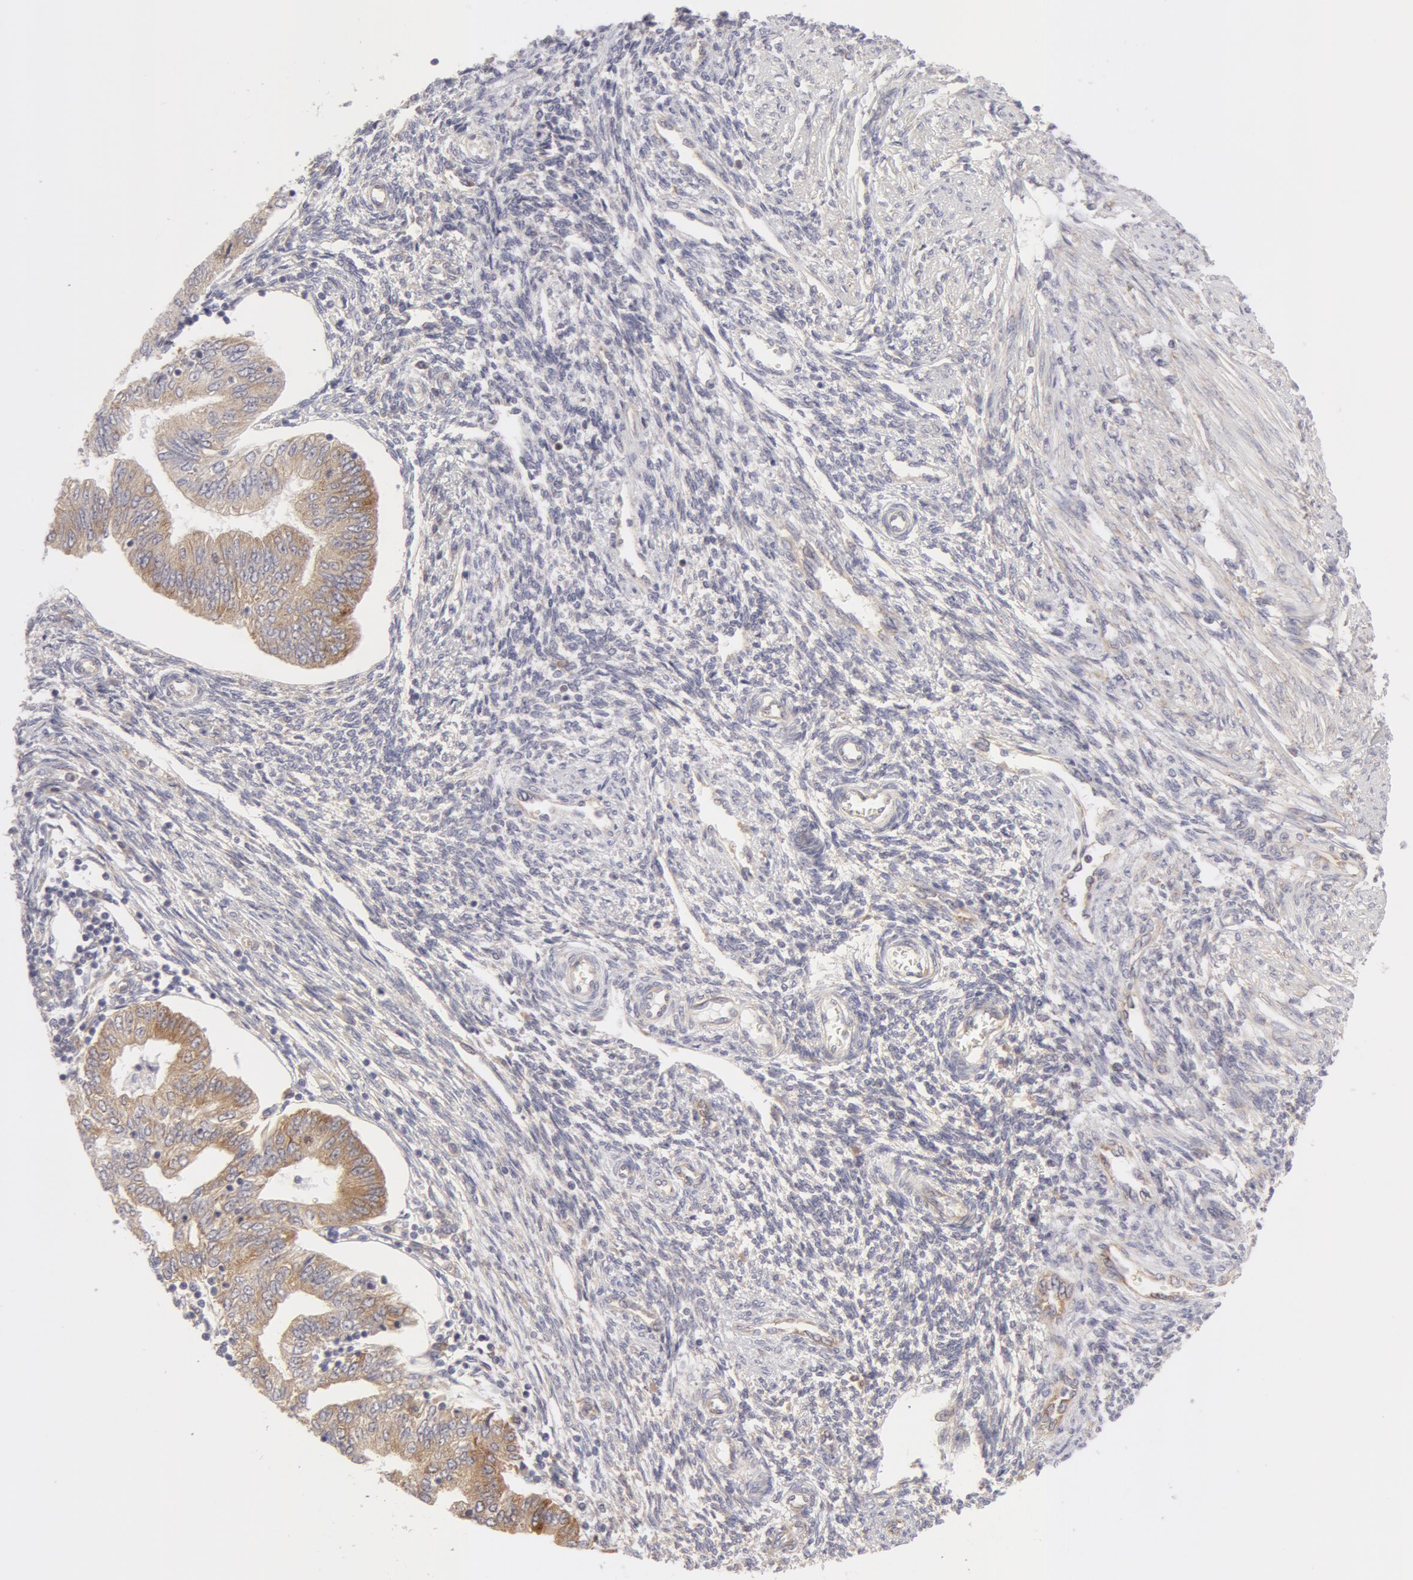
{"staining": {"intensity": "negative", "quantity": "none", "location": "none"}, "tissue": "endometrial cancer", "cell_type": "Tumor cells", "image_type": "cancer", "snomed": [{"axis": "morphology", "description": "Adenocarcinoma, NOS"}, {"axis": "topography", "description": "Endometrium"}], "caption": "Endometrial adenocarcinoma stained for a protein using immunohistochemistry (IHC) demonstrates no positivity tumor cells.", "gene": "DDX3Y", "patient": {"sex": "female", "age": 51}}